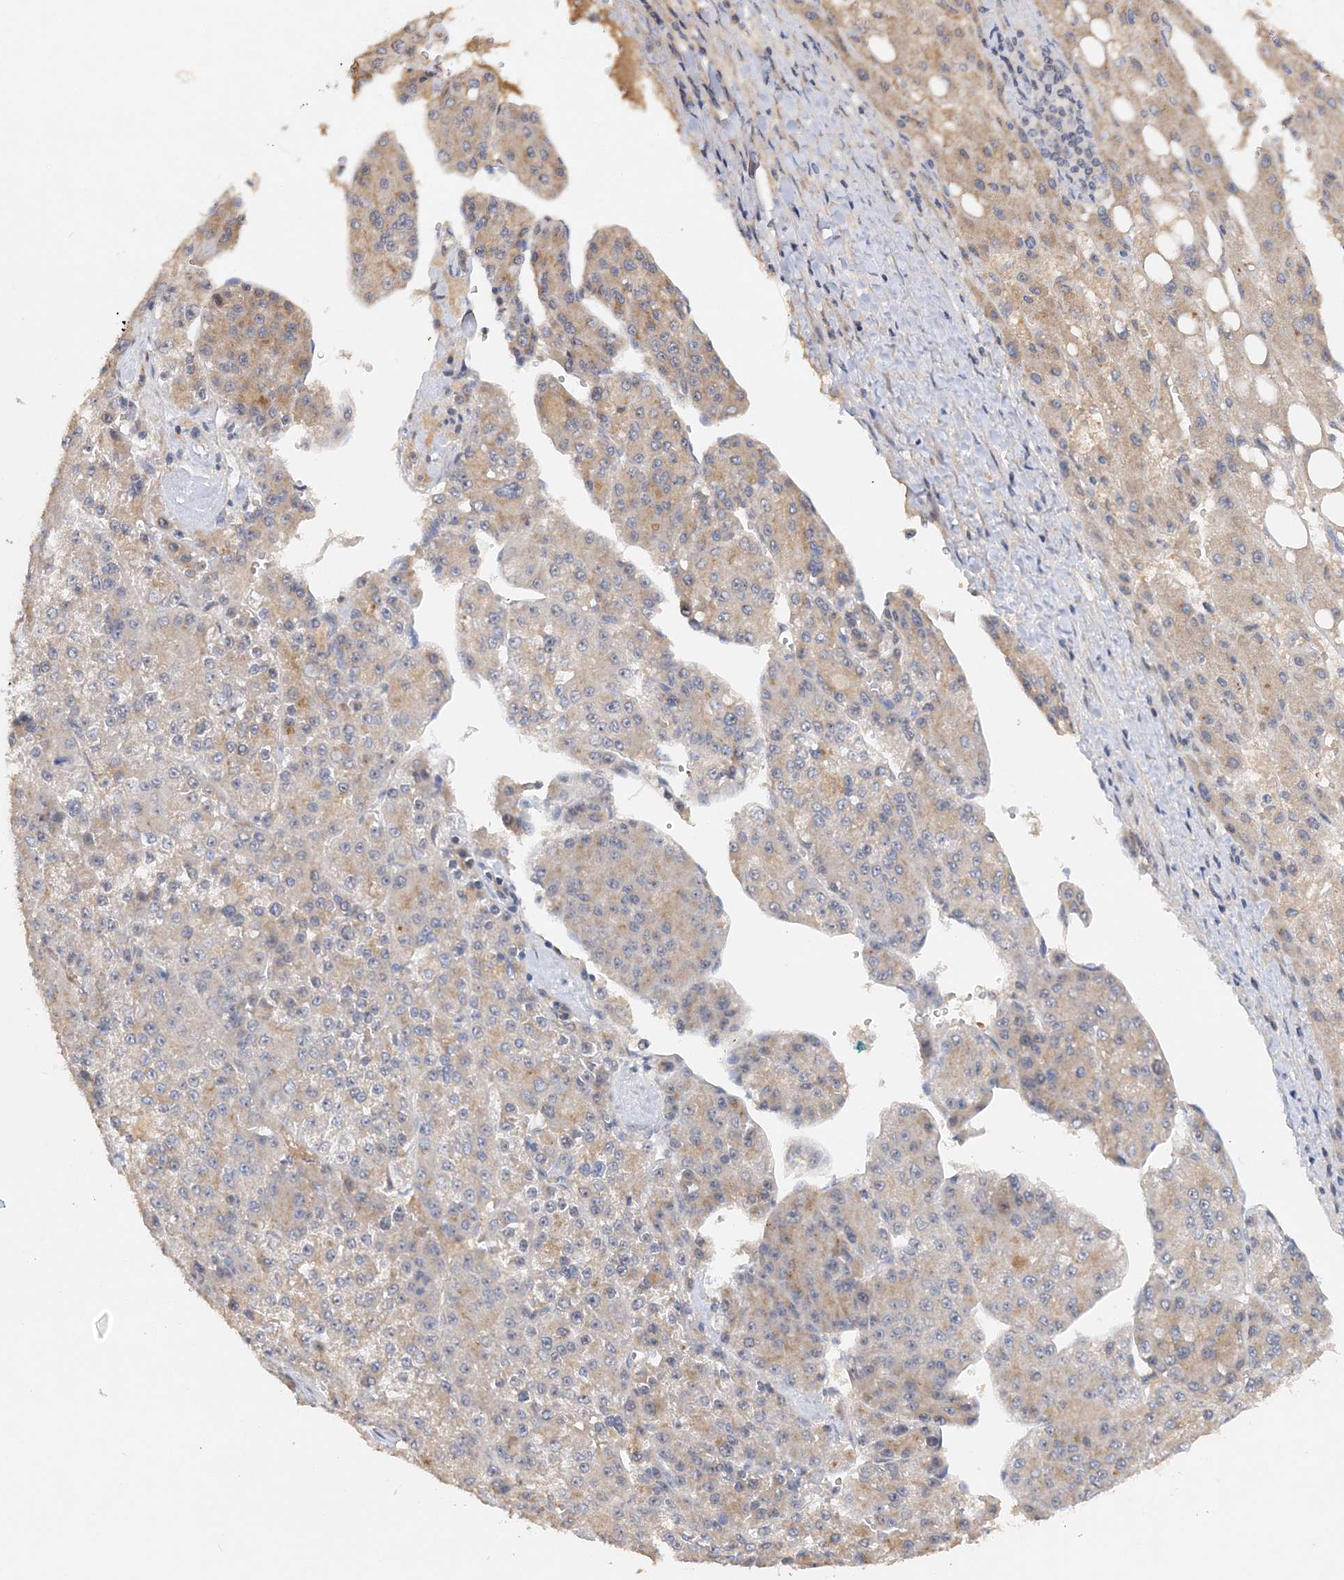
{"staining": {"intensity": "moderate", "quantity": "<25%", "location": "cytoplasmic/membranous"}, "tissue": "liver cancer", "cell_type": "Tumor cells", "image_type": "cancer", "snomed": [{"axis": "morphology", "description": "Carcinoma, Hepatocellular, NOS"}, {"axis": "topography", "description": "Liver"}], "caption": "Brown immunohistochemical staining in human hepatocellular carcinoma (liver) demonstrates moderate cytoplasmic/membranous expression in about <25% of tumor cells.", "gene": "GRINA", "patient": {"sex": "female", "age": 73}}